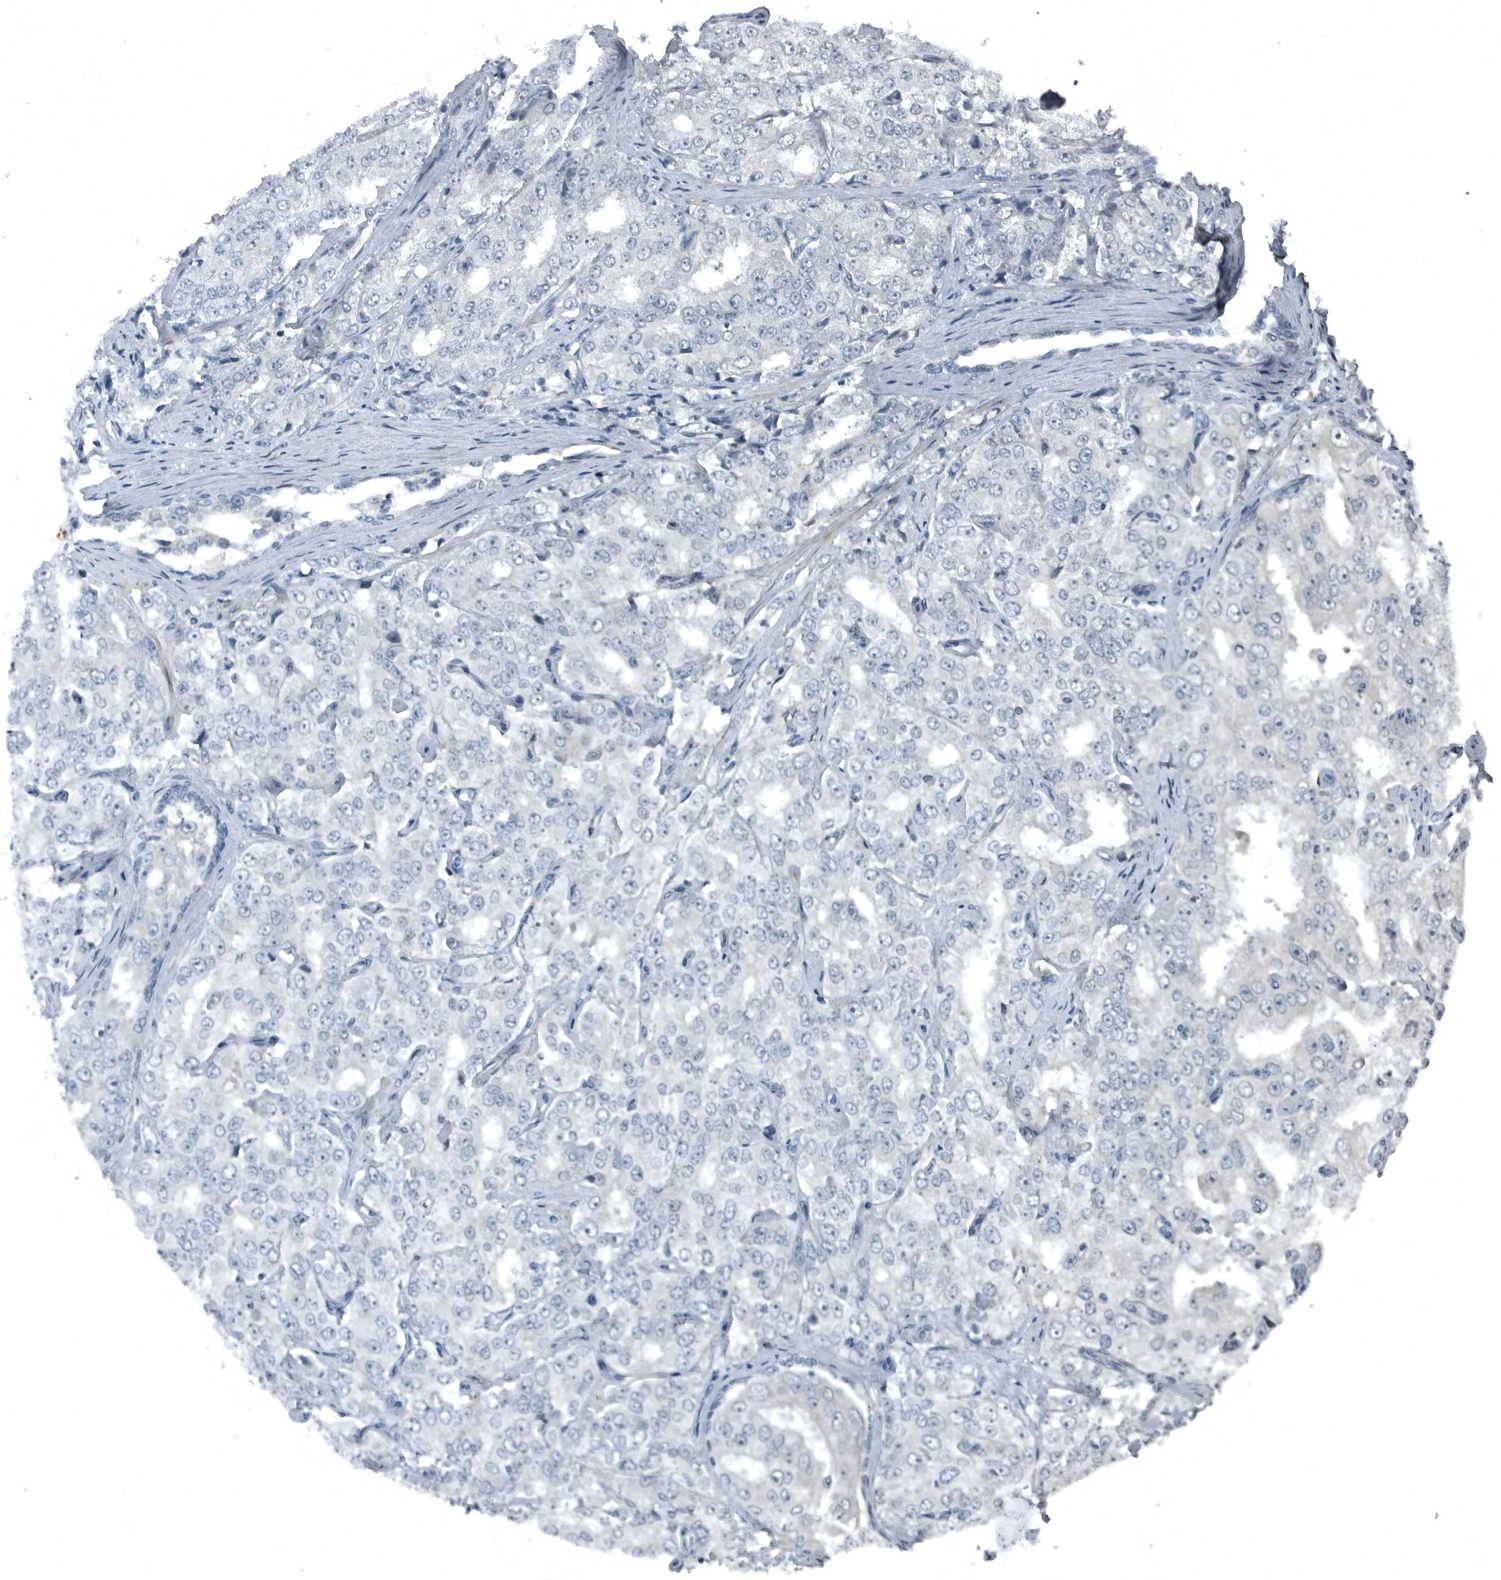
{"staining": {"intensity": "negative", "quantity": "none", "location": "none"}, "tissue": "prostate cancer", "cell_type": "Tumor cells", "image_type": "cancer", "snomed": [{"axis": "morphology", "description": "Adenocarcinoma, High grade"}, {"axis": "topography", "description": "Prostate"}], "caption": "Immunohistochemical staining of human prostate high-grade adenocarcinoma exhibits no significant expression in tumor cells.", "gene": "GAK", "patient": {"sex": "male", "age": 58}}